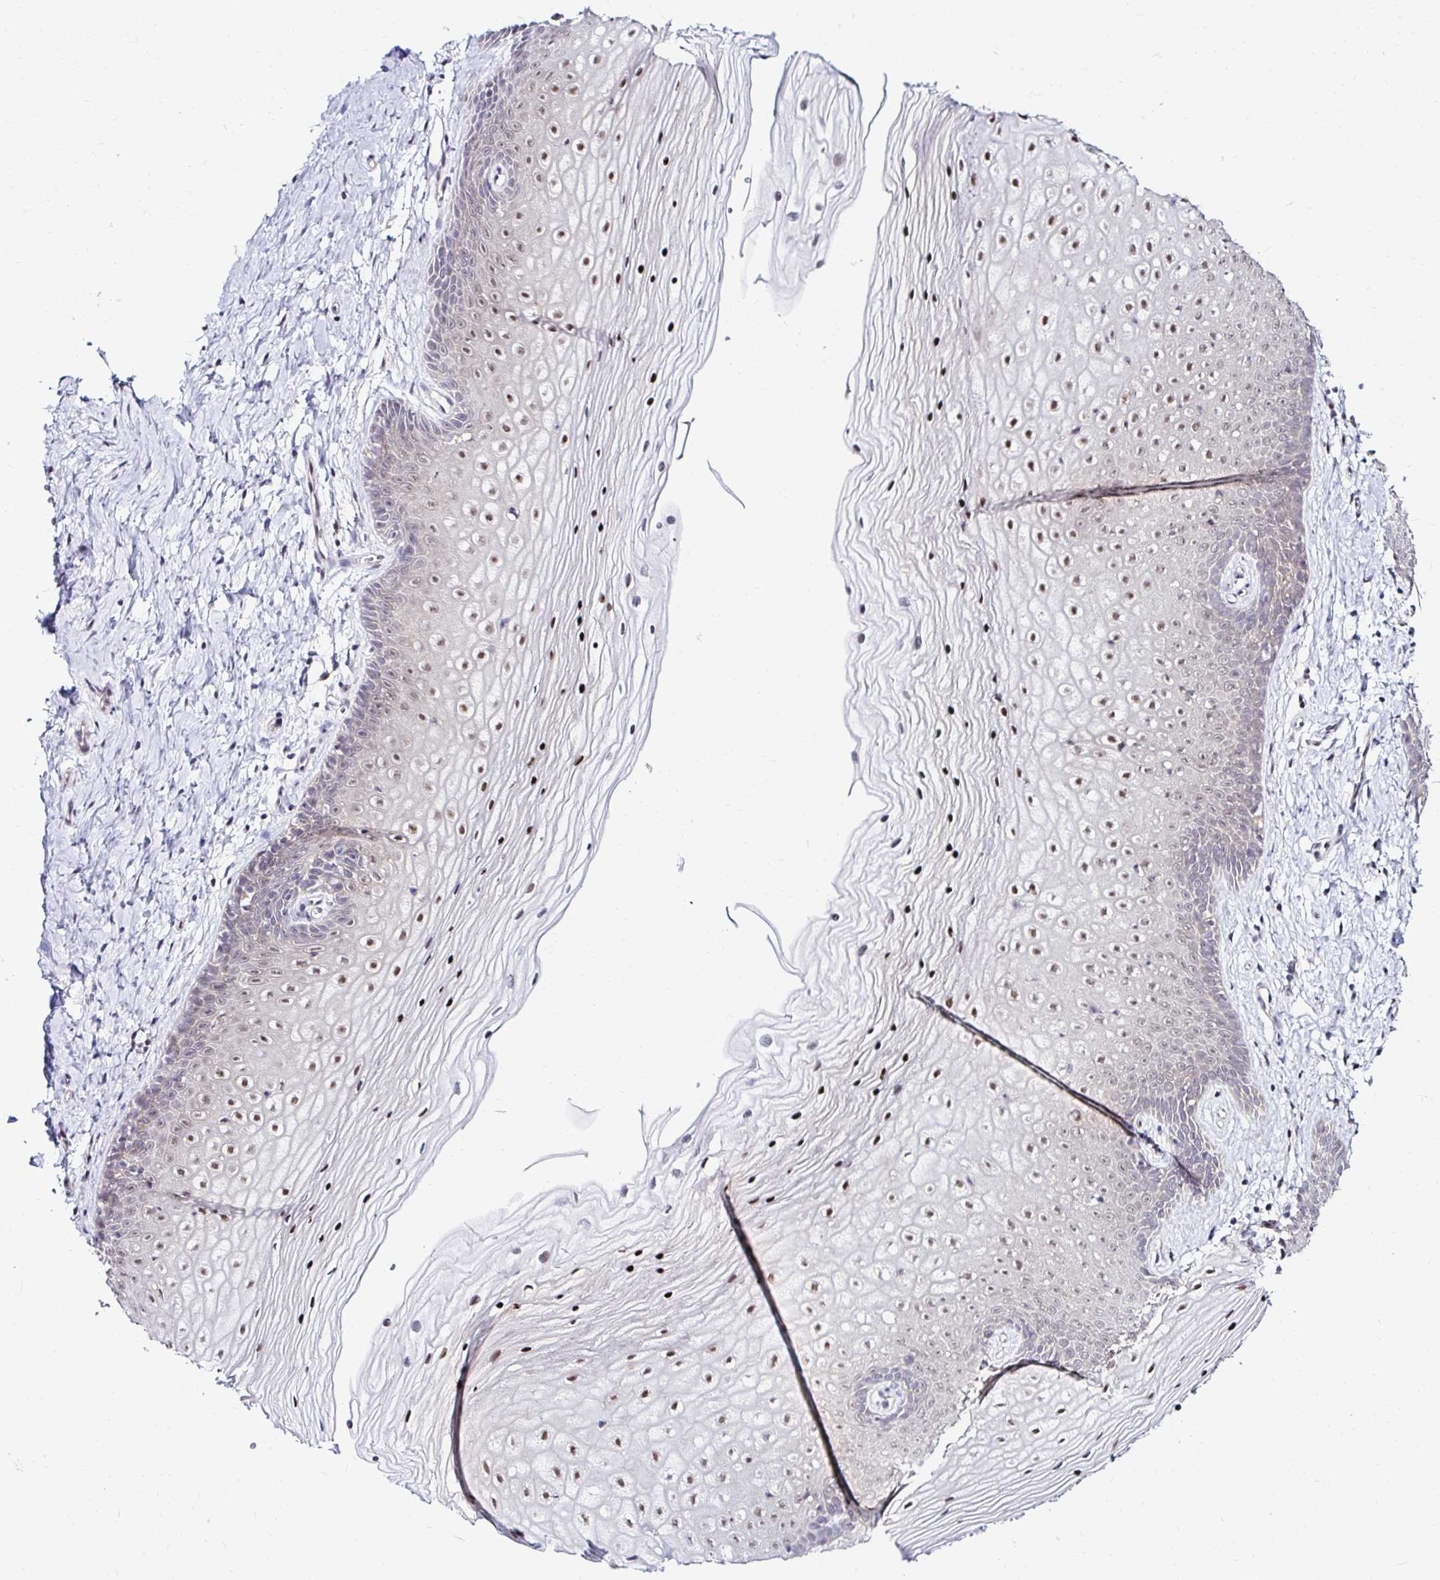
{"staining": {"intensity": "moderate", "quantity": "<25%", "location": "nuclear"}, "tissue": "vagina", "cell_type": "Squamous epithelial cells", "image_type": "normal", "snomed": [{"axis": "morphology", "description": "Normal tissue, NOS"}, {"axis": "topography", "description": "Vagina"}], "caption": "An image of vagina stained for a protein displays moderate nuclear brown staining in squamous epithelial cells. (IHC, brightfield microscopy, high magnification).", "gene": "PSMD3", "patient": {"sex": "female", "age": 38}}